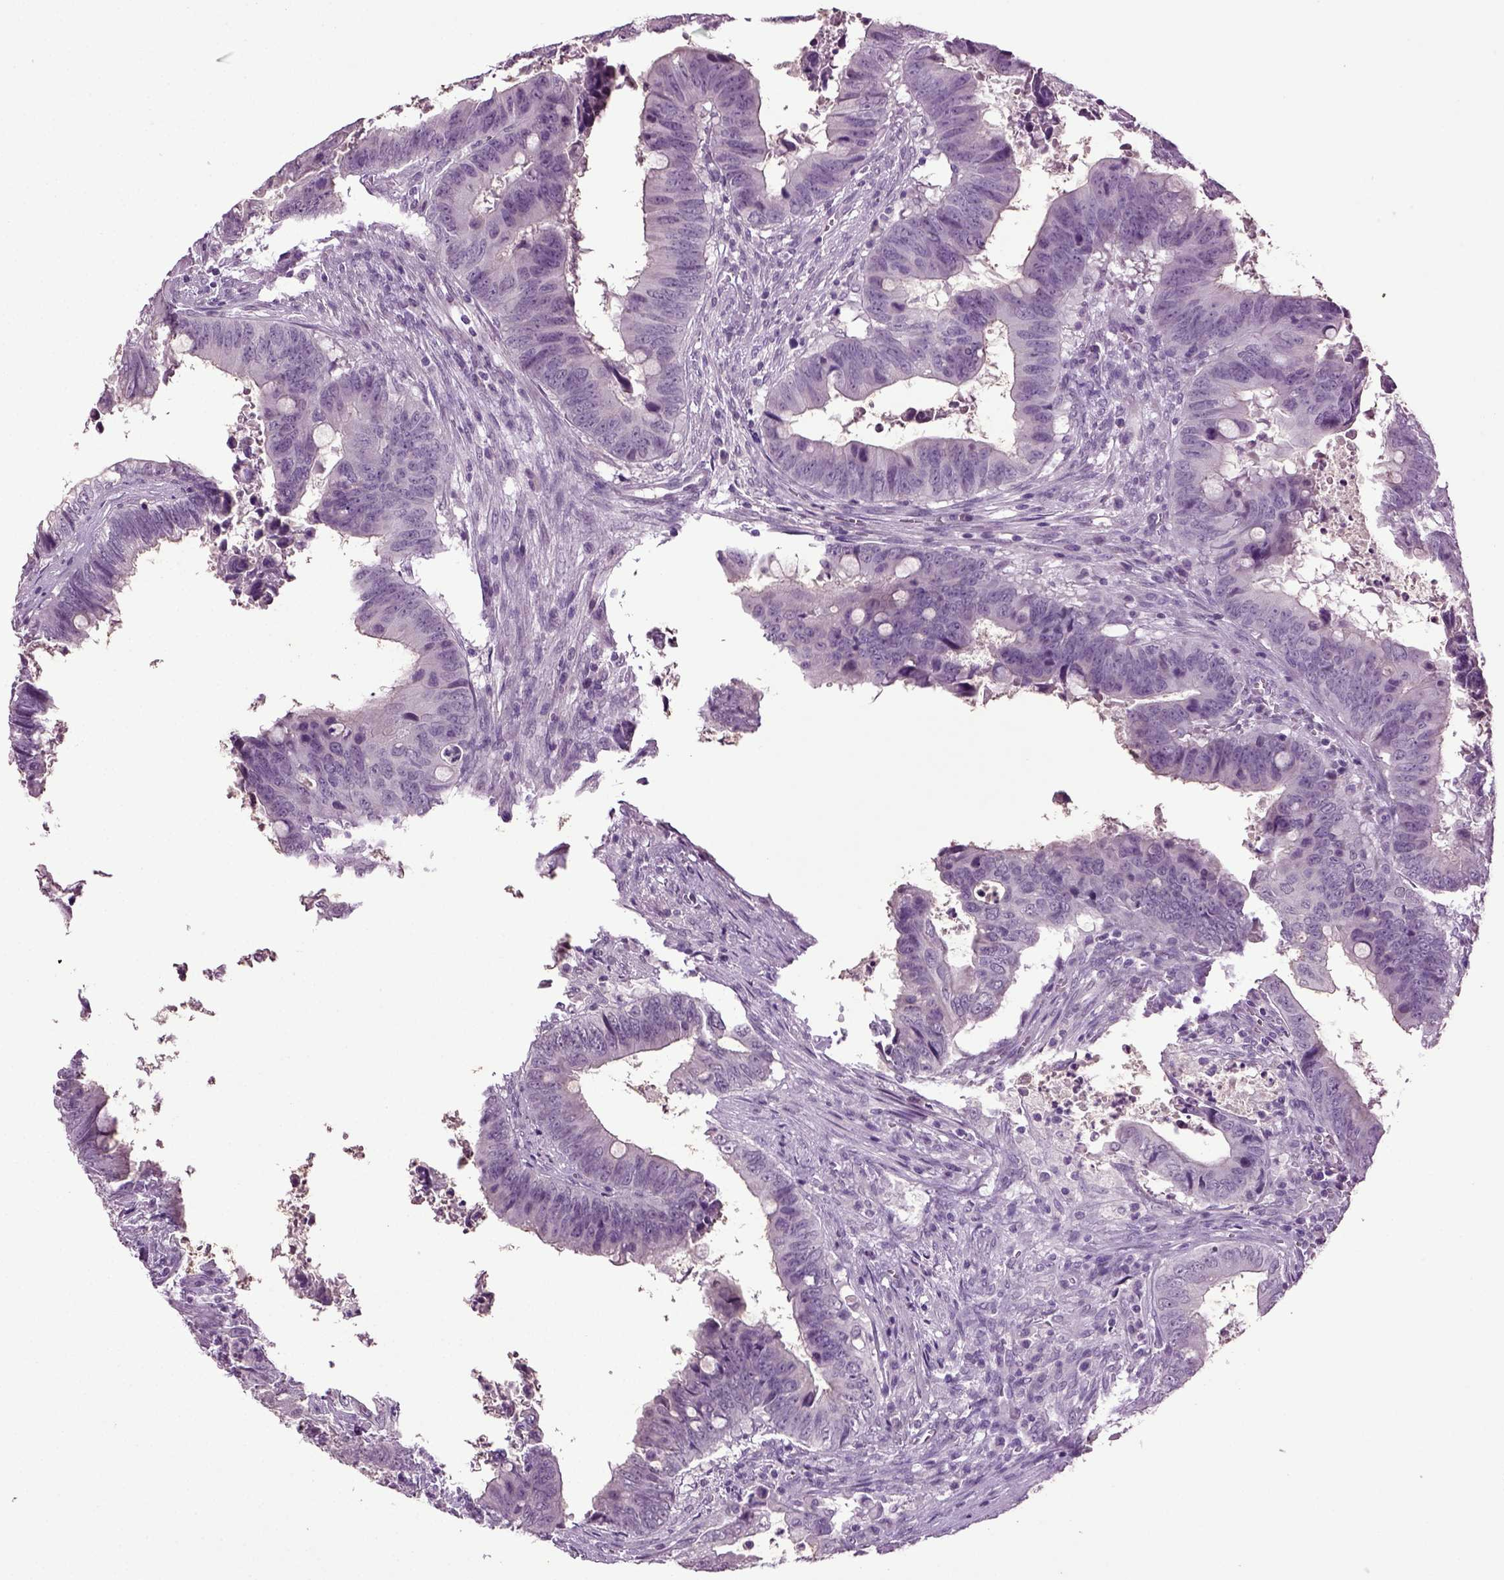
{"staining": {"intensity": "negative", "quantity": "none", "location": "none"}, "tissue": "colorectal cancer", "cell_type": "Tumor cells", "image_type": "cancer", "snomed": [{"axis": "morphology", "description": "Adenocarcinoma, NOS"}, {"axis": "topography", "description": "Colon"}], "caption": "This is a micrograph of IHC staining of colorectal cancer (adenocarcinoma), which shows no positivity in tumor cells.", "gene": "SLC17A6", "patient": {"sex": "female", "age": 82}}